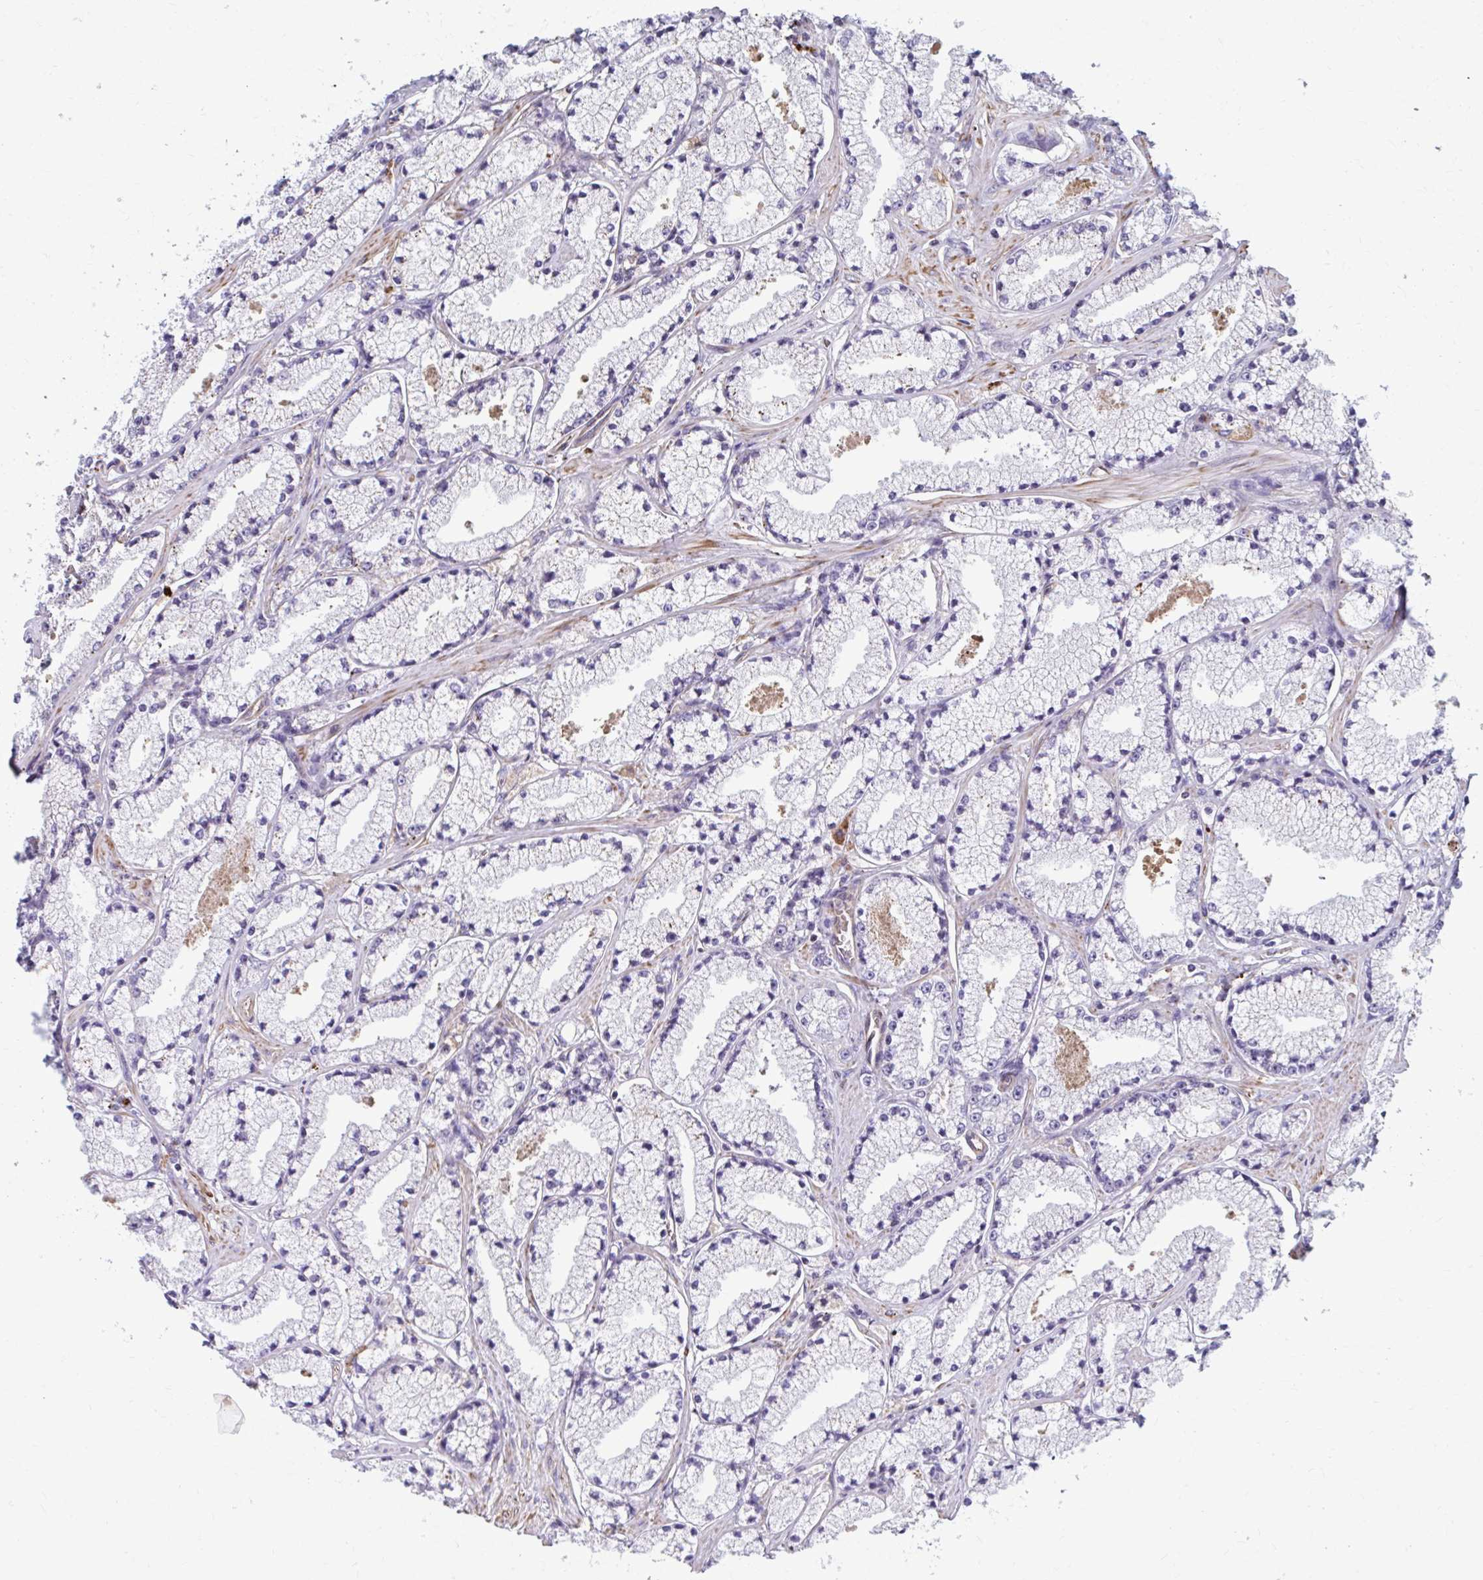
{"staining": {"intensity": "weak", "quantity": "<25%", "location": "cytoplasmic/membranous"}, "tissue": "prostate cancer", "cell_type": "Tumor cells", "image_type": "cancer", "snomed": [{"axis": "morphology", "description": "Adenocarcinoma, High grade"}, {"axis": "topography", "description": "Prostate"}], "caption": "Immunohistochemistry of prostate cancer (adenocarcinoma (high-grade)) shows no expression in tumor cells.", "gene": "LRRC4B", "patient": {"sex": "male", "age": 63}}